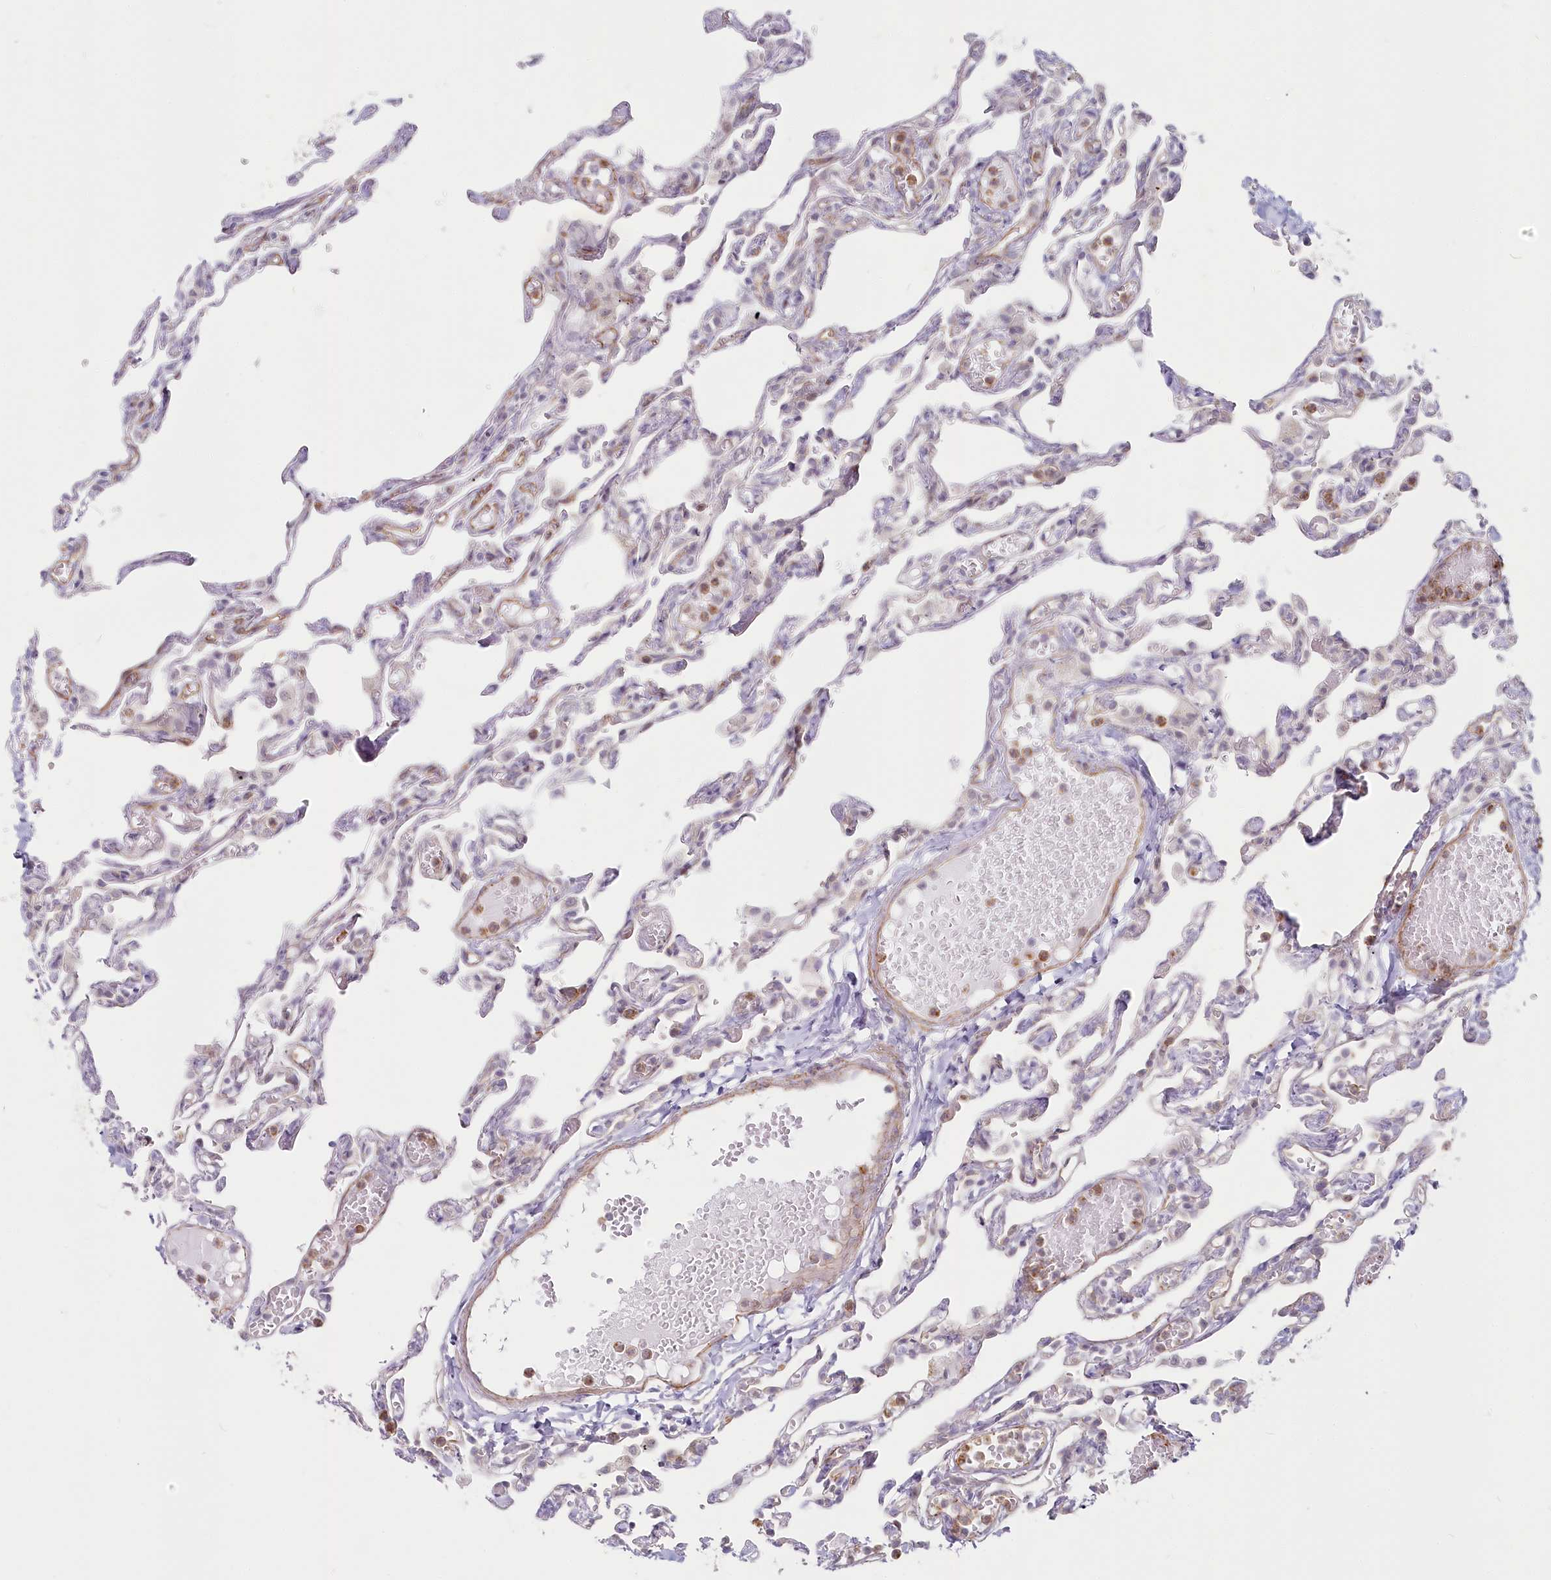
{"staining": {"intensity": "weak", "quantity": "25%-75%", "location": "cytoplasmic/membranous"}, "tissue": "lung", "cell_type": "Alveolar cells", "image_type": "normal", "snomed": [{"axis": "morphology", "description": "Normal tissue, NOS"}, {"axis": "topography", "description": "Lung"}], "caption": "Immunohistochemical staining of benign lung demonstrates weak cytoplasmic/membranous protein expression in approximately 25%-75% of alveolar cells.", "gene": "ABHD8", "patient": {"sex": "male", "age": 21}}